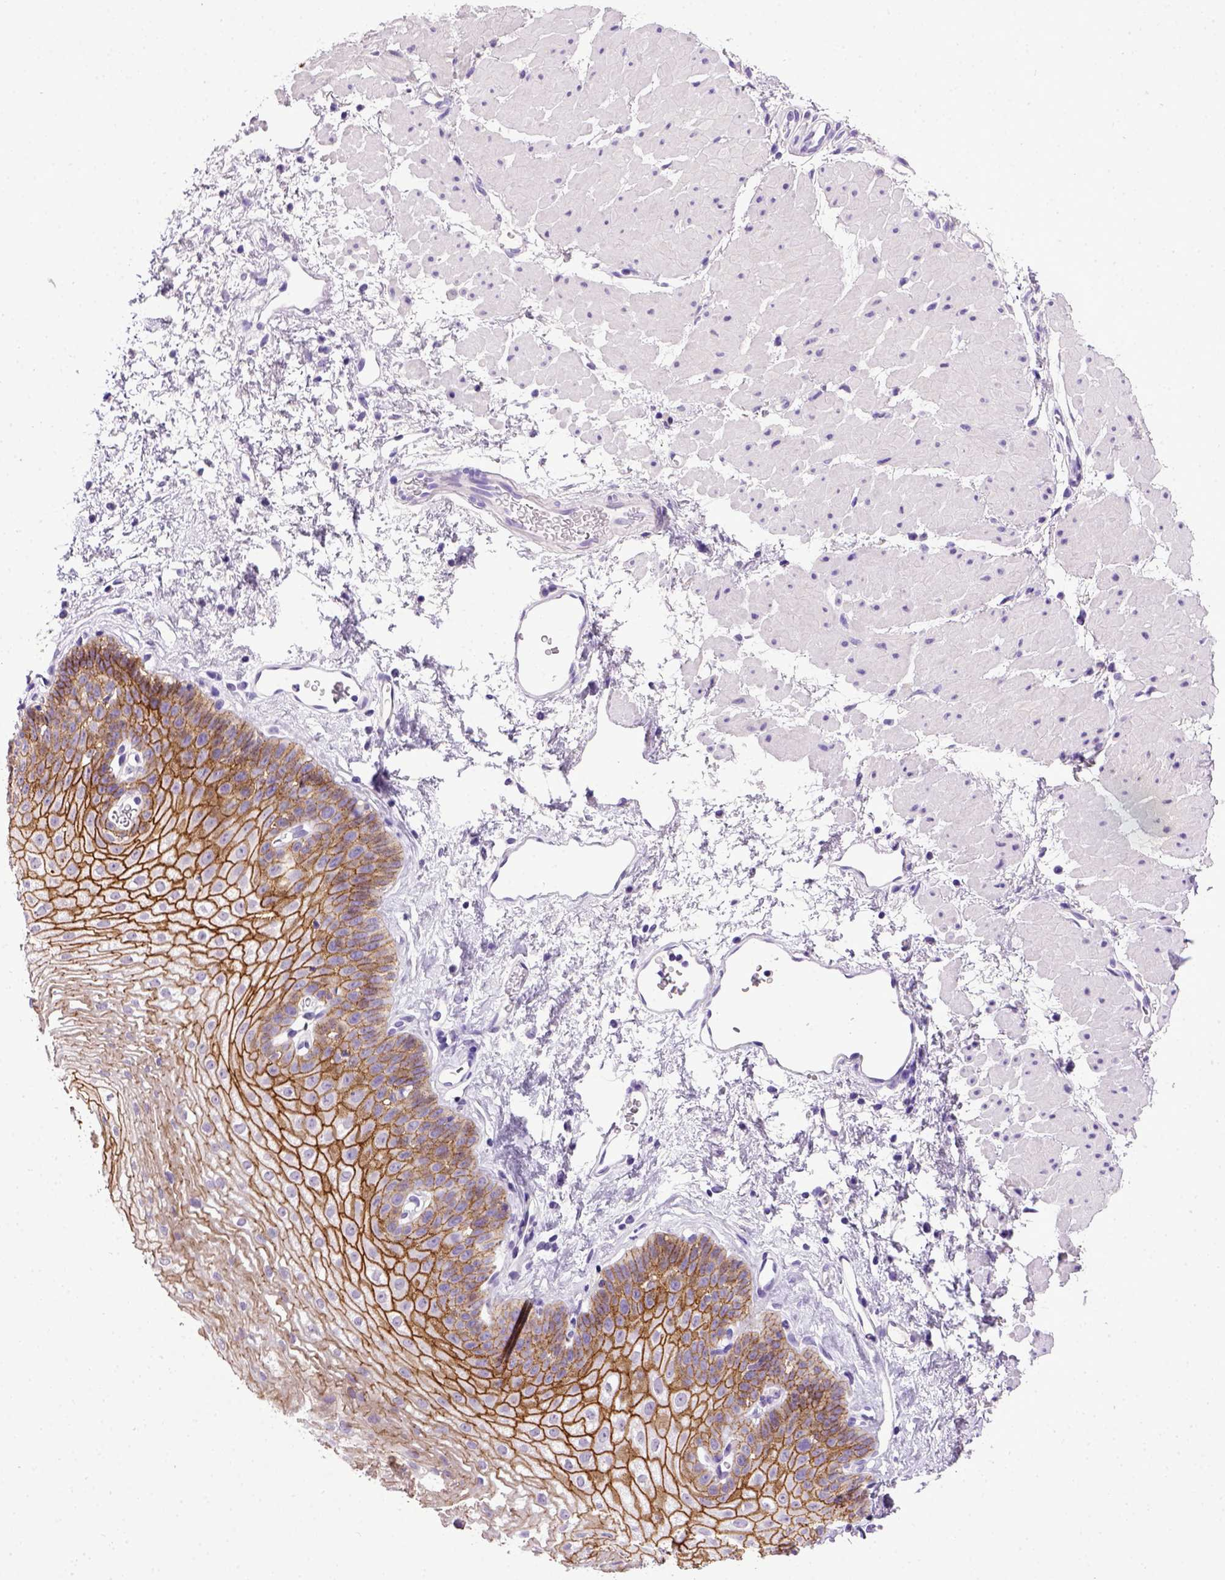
{"staining": {"intensity": "strong", "quantity": ">75%", "location": "cytoplasmic/membranous"}, "tissue": "esophagus", "cell_type": "Squamous epithelial cells", "image_type": "normal", "snomed": [{"axis": "morphology", "description": "Normal tissue, NOS"}, {"axis": "topography", "description": "Esophagus"}], "caption": "Strong cytoplasmic/membranous expression is appreciated in approximately >75% of squamous epithelial cells in normal esophagus. The protein of interest is stained brown, and the nuclei are stained in blue (DAB (3,3'-diaminobenzidine) IHC with brightfield microscopy, high magnification).", "gene": "CDH1", "patient": {"sex": "female", "age": 62}}